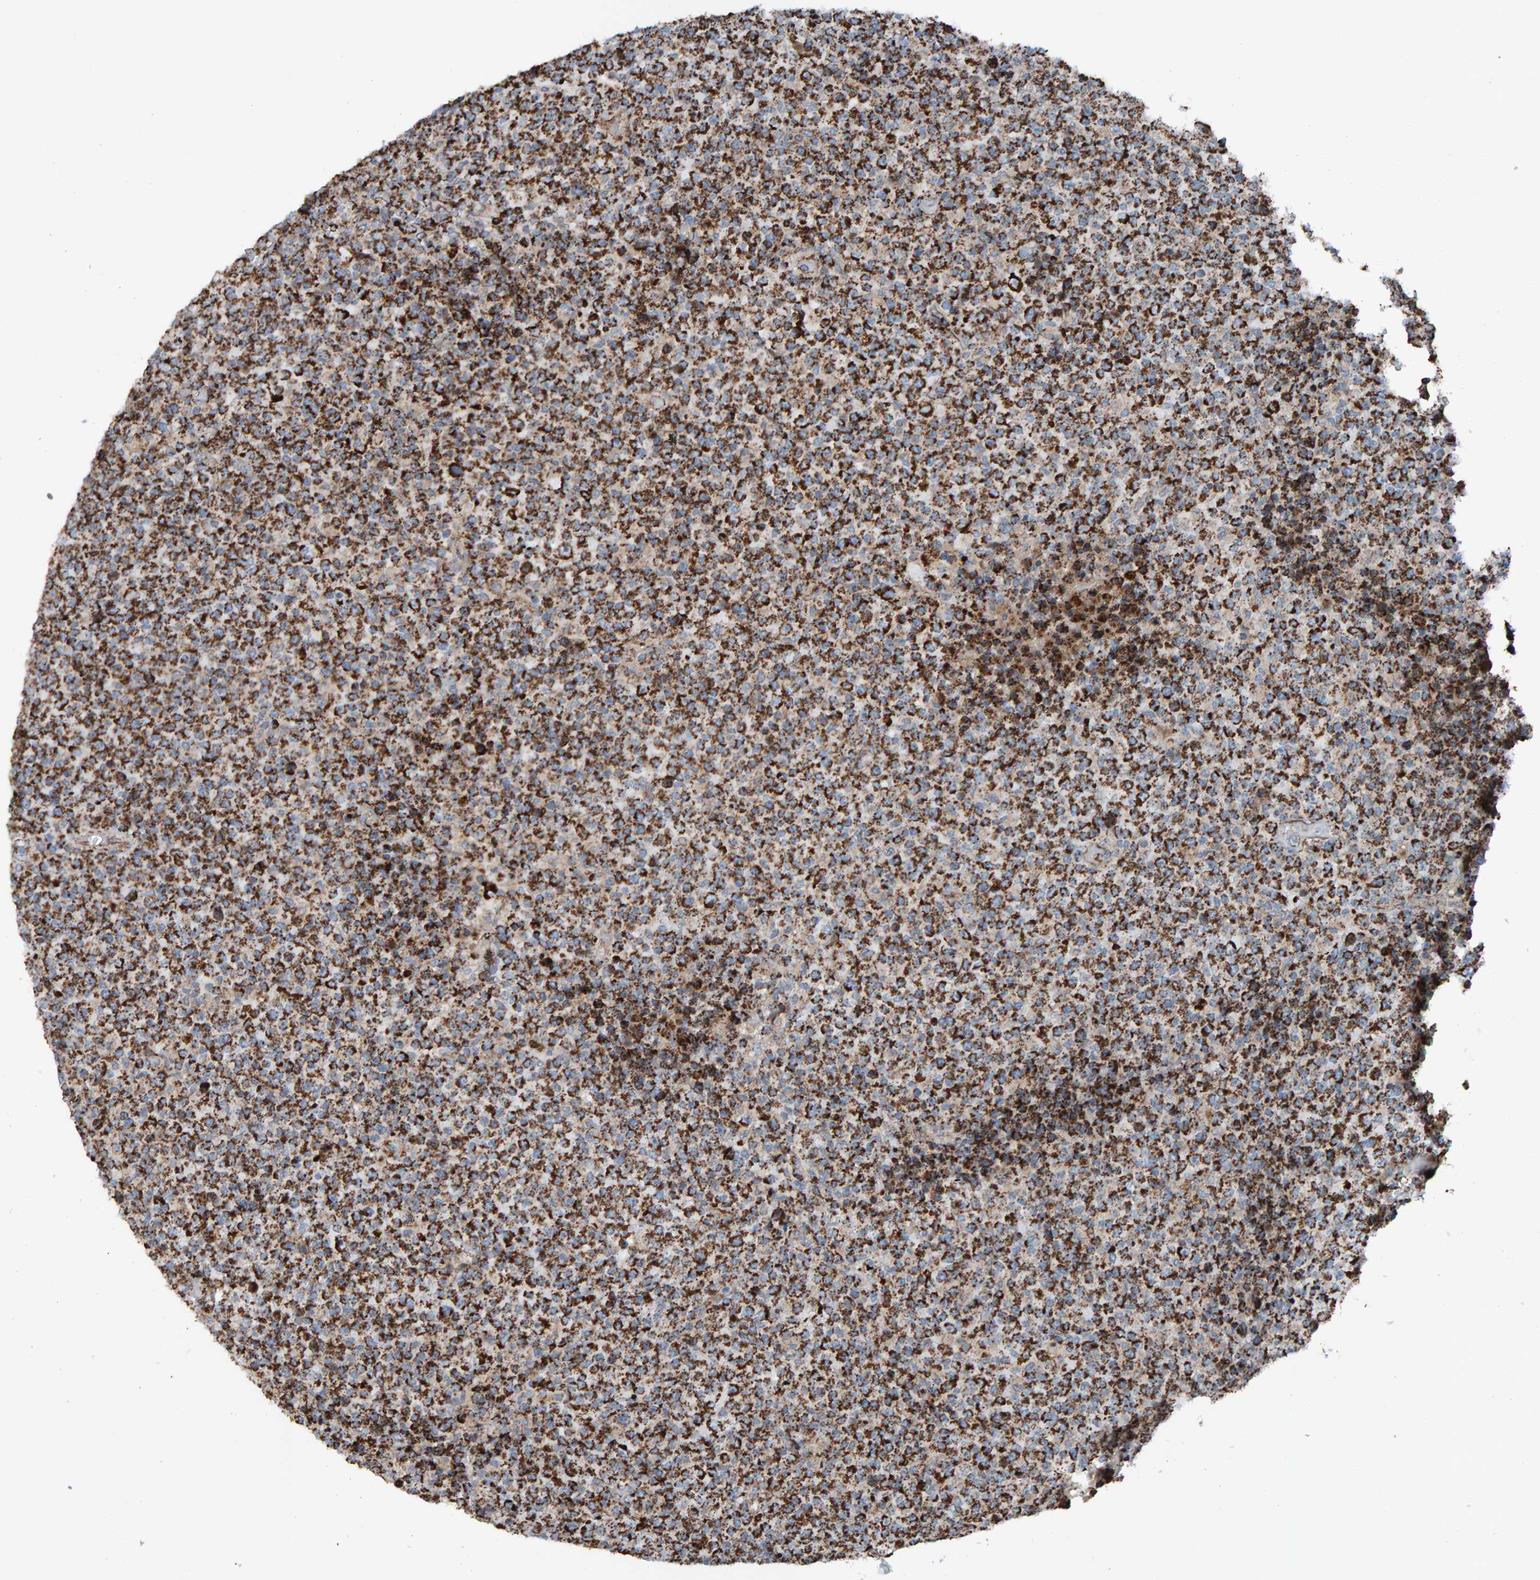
{"staining": {"intensity": "strong", "quantity": ">75%", "location": "cytoplasmic/membranous"}, "tissue": "lymphoma", "cell_type": "Tumor cells", "image_type": "cancer", "snomed": [{"axis": "morphology", "description": "Malignant lymphoma, non-Hodgkin's type, High grade"}, {"axis": "topography", "description": "Lymph node"}], "caption": "Immunohistochemical staining of malignant lymphoma, non-Hodgkin's type (high-grade) exhibits strong cytoplasmic/membranous protein expression in about >75% of tumor cells.", "gene": "ZNF48", "patient": {"sex": "male", "age": 13}}